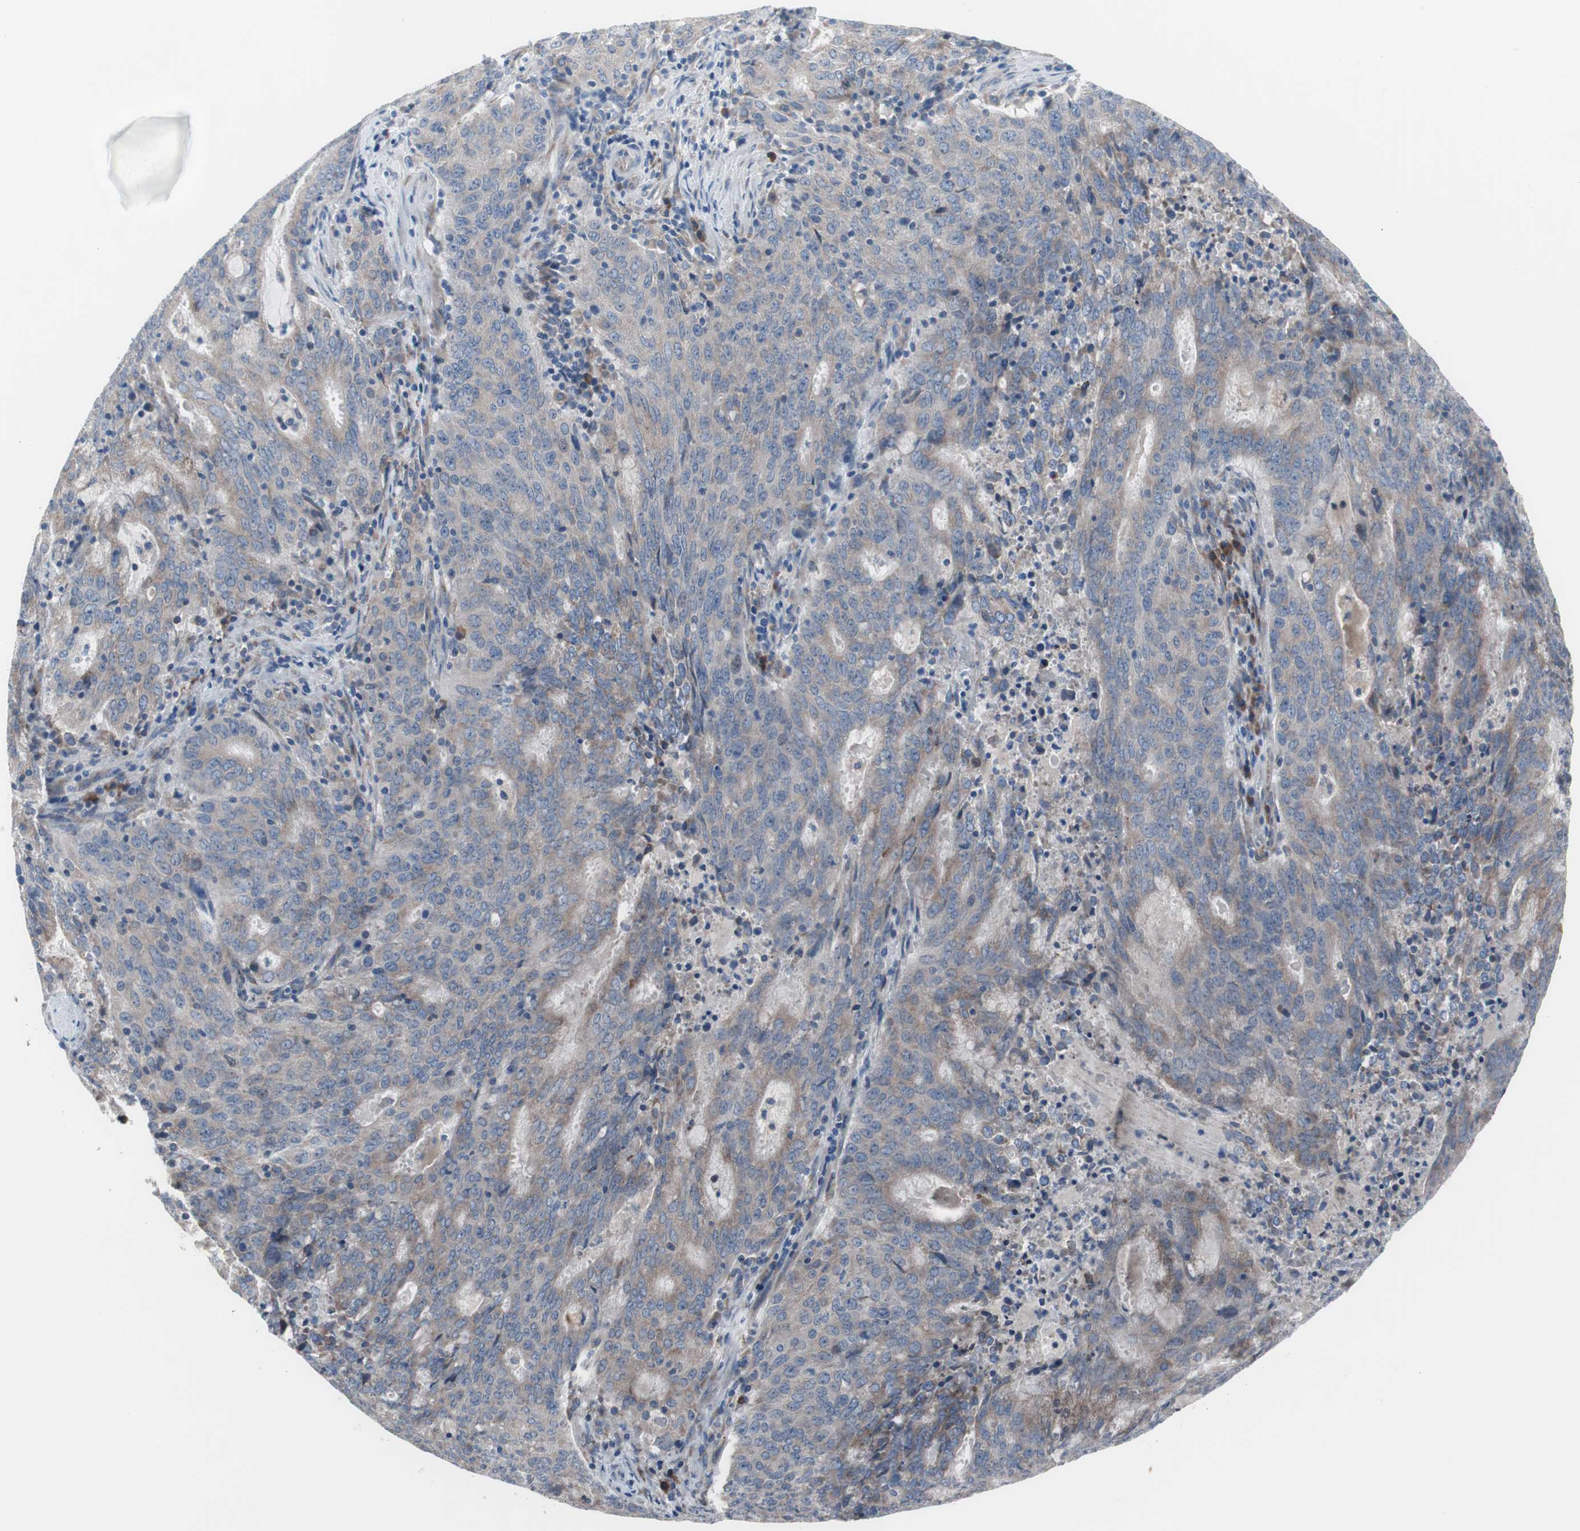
{"staining": {"intensity": "weak", "quantity": ">75%", "location": "cytoplasmic/membranous"}, "tissue": "cervical cancer", "cell_type": "Tumor cells", "image_type": "cancer", "snomed": [{"axis": "morphology", "description": "Adenocarcinoma, NOS"}, {"axis": "topography", "description": "Cervix"}], "caption": "Immunohistochemistry (IHC) of human cervical adenocarcinoma exhibits low levels of weak cytoplasmic/membranous expression in approximately >75% of tumor cells.", "gene": "KANSL1", "patient": {"sex": "female", "age": 44}}